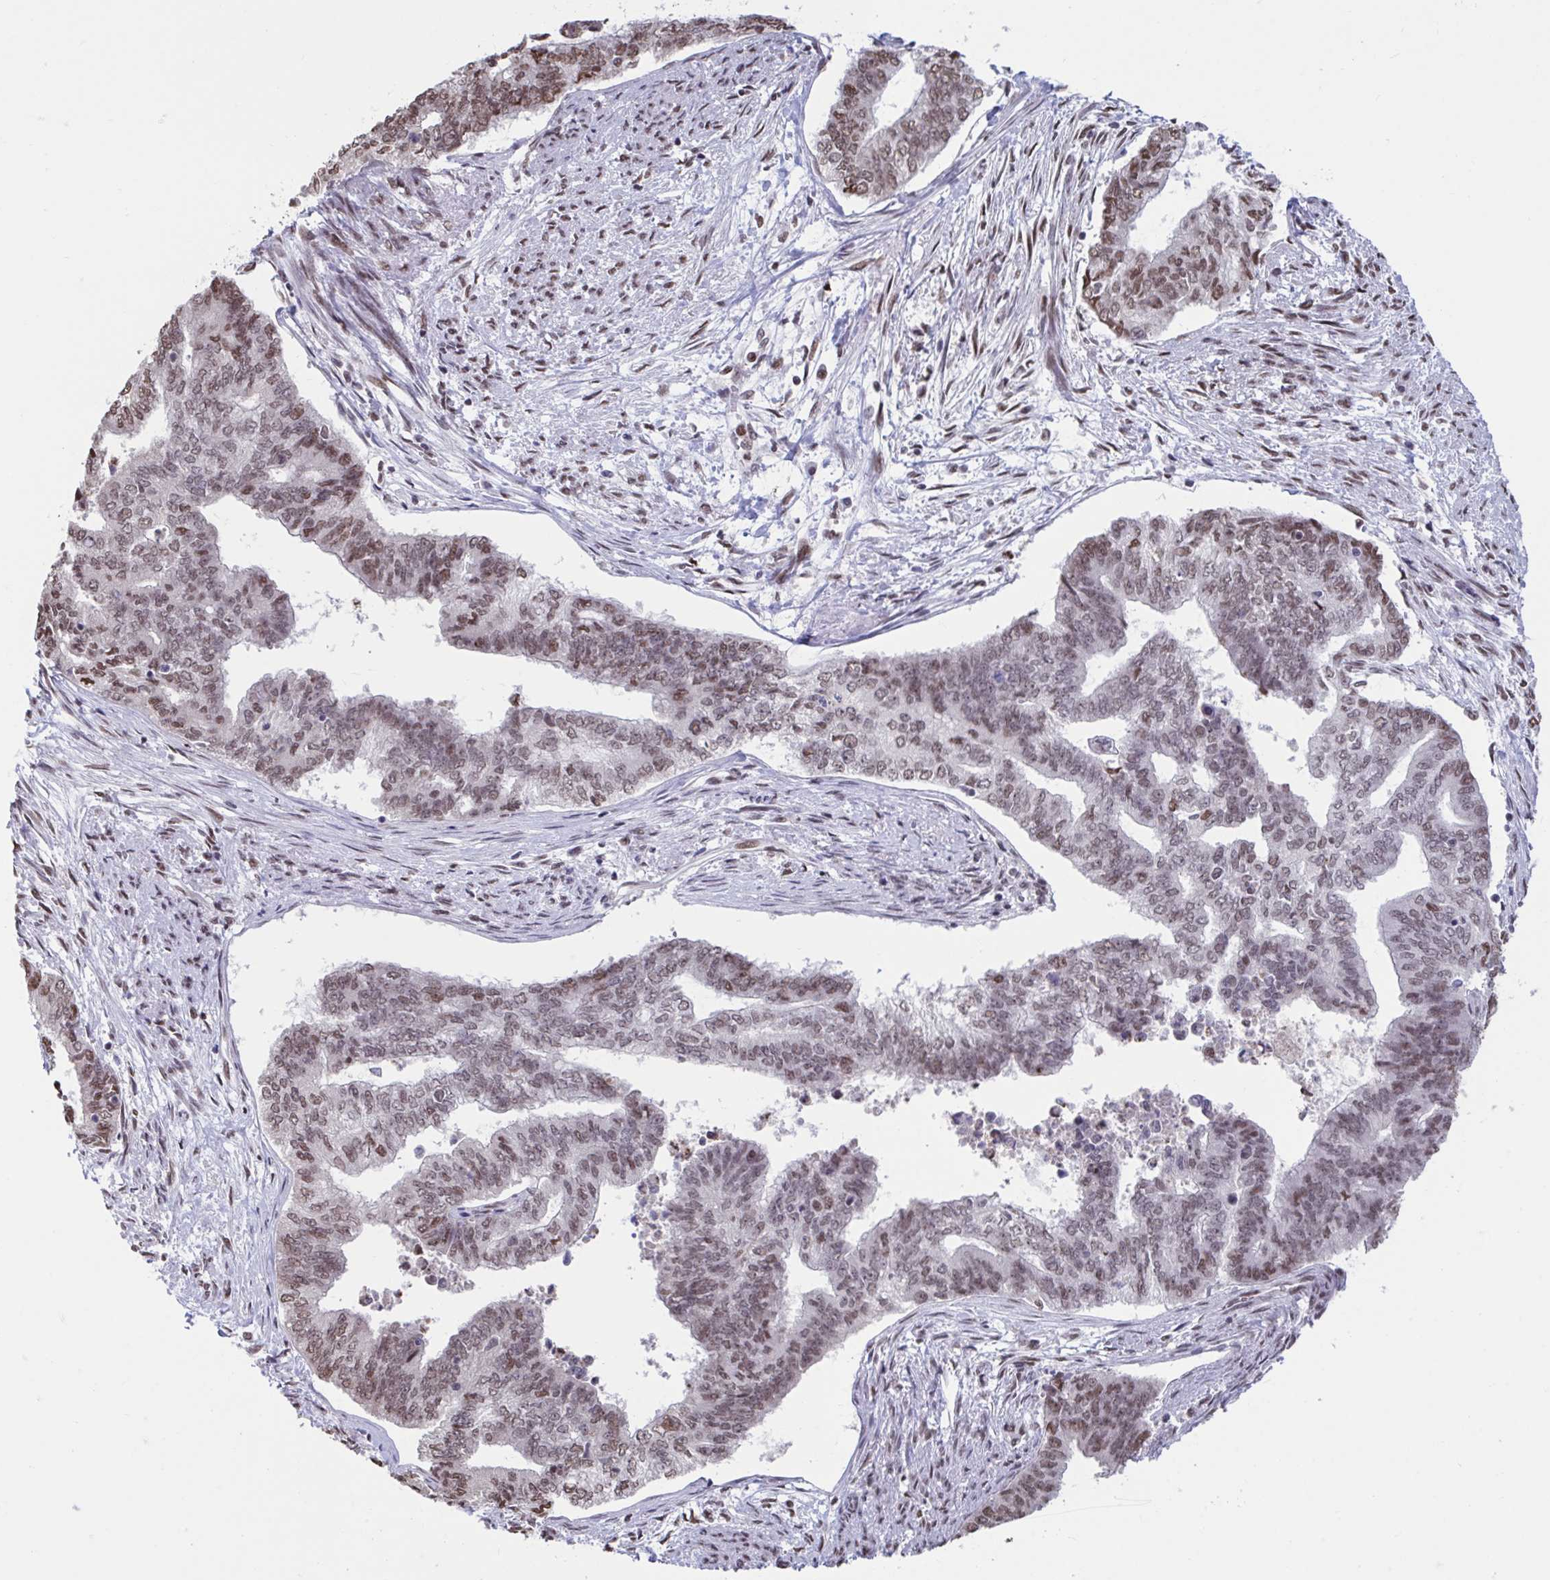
{"staining": {"intensity": "moderate", "quantity": ">75%", "location": "nuclear"}, "tissue": "endometrial cancer", "cell_type": "Tumor cells", "image_type": "cancer", "snomed": [{"axis": "morphology", "description": "Adenocarcinoma, NOS"}, {"axis": "topography", "description": "Endometrium"}], "caption": "The micrograph reveals a brown stain indicating the presence of a protein in the nuclear of tumor cells in adenocarcinoma (endometrial). (DAB (3,3'-diaminobenzidine) IHC with brightfield microscopy, high magnification).", "gene": "HNRNPDL", "patient": {"sex": "female", "age": 65}}